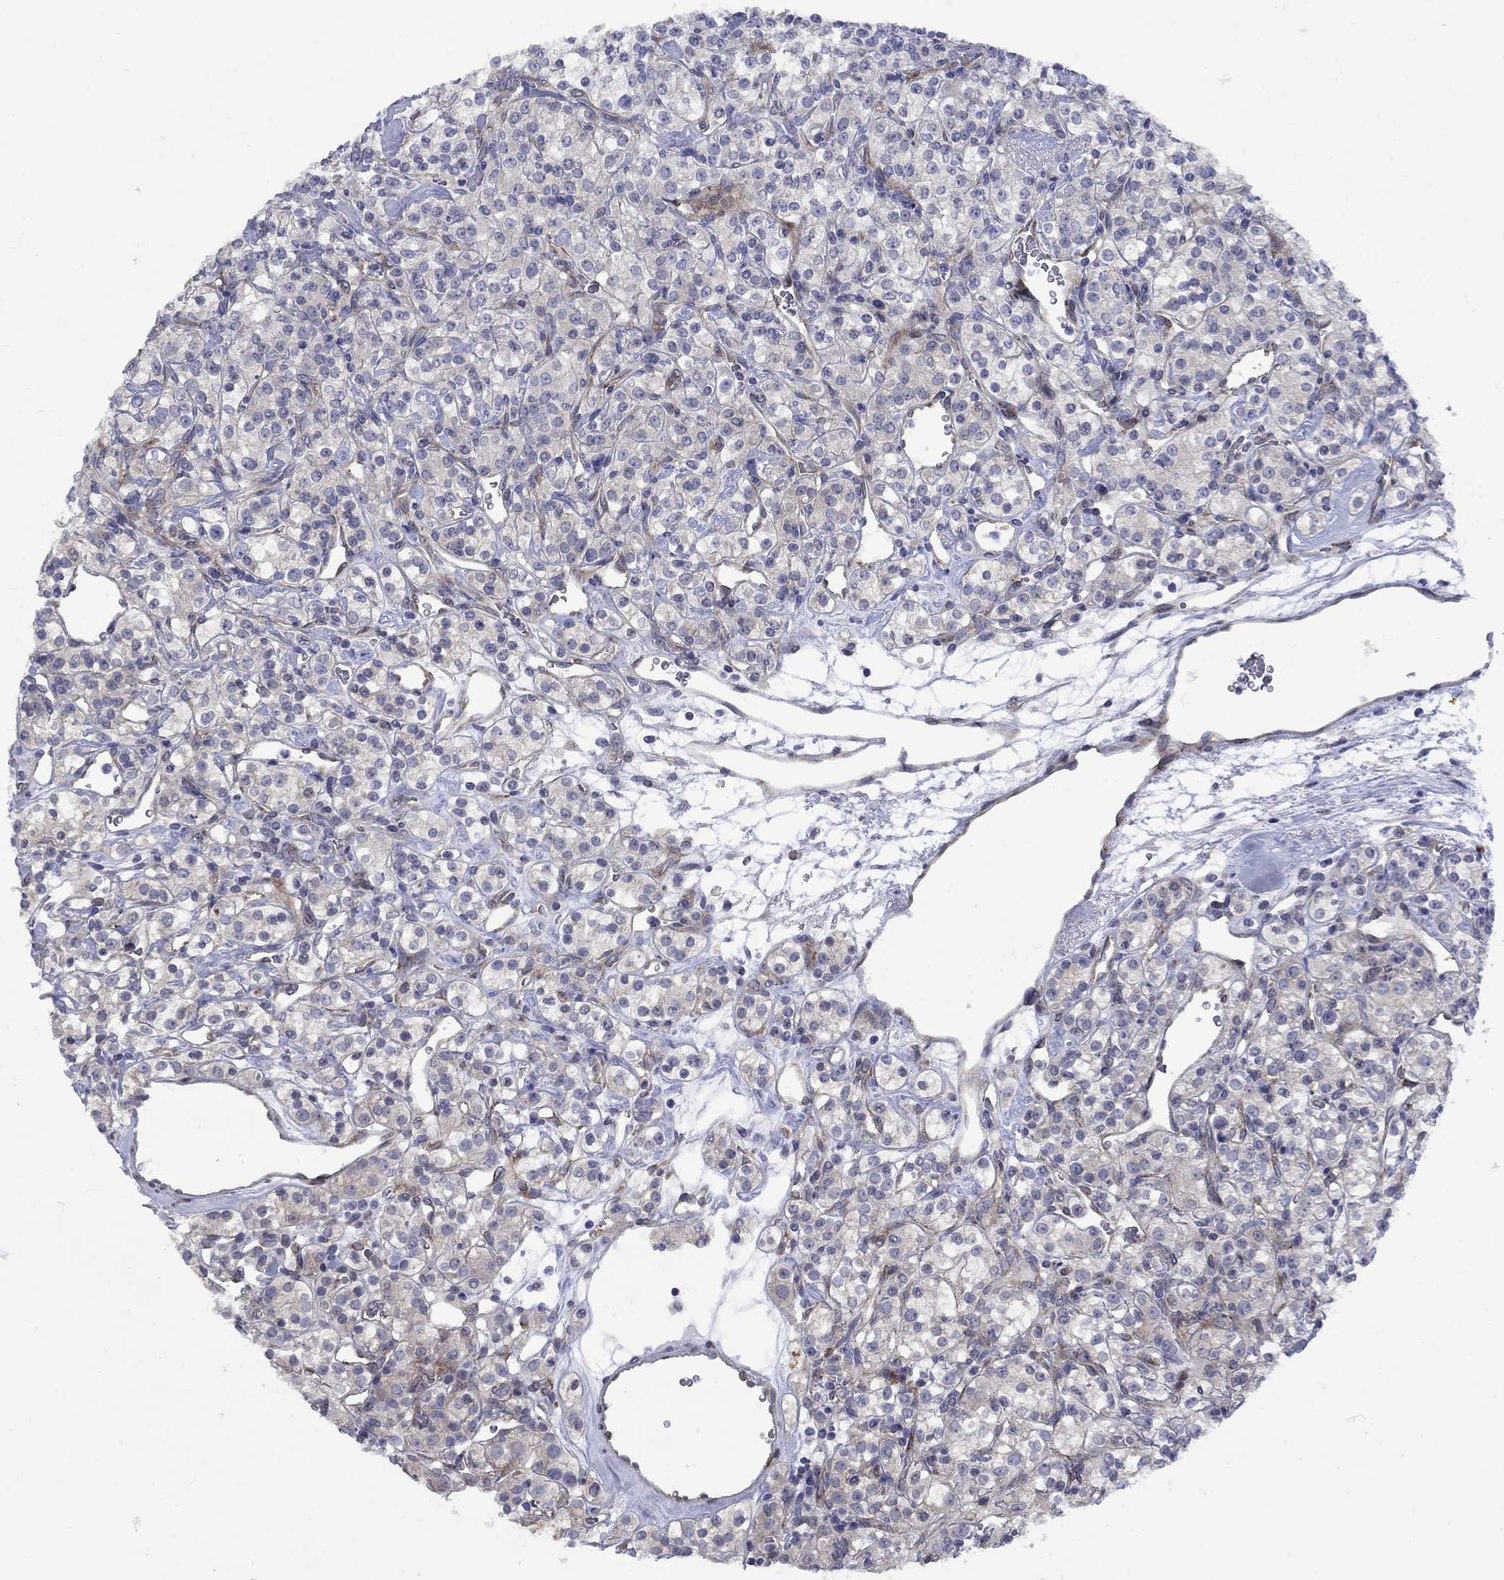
{"staining": {"intensity": "moderate", "quantity": "<25%", "location": "cytoplasmic/membranous"}, "tissue": "renal cancer", "cell_type": "Tumor cells", "image_type": "cancer", "snomed": [{"axis": "morphology", "description": "Adenocarcinoma, NOS"}, {"axis": "topography", "description": "Kidney"}], "caption": "About <25% of tumor cells in adenocarcinoma (renal) demonstrate moderate cytoplasmic/membranous protein staining as visualized by brown immunohistochemical staining.", "gene": "FXR1", "patient": {"sex": "male", "age": 77}}